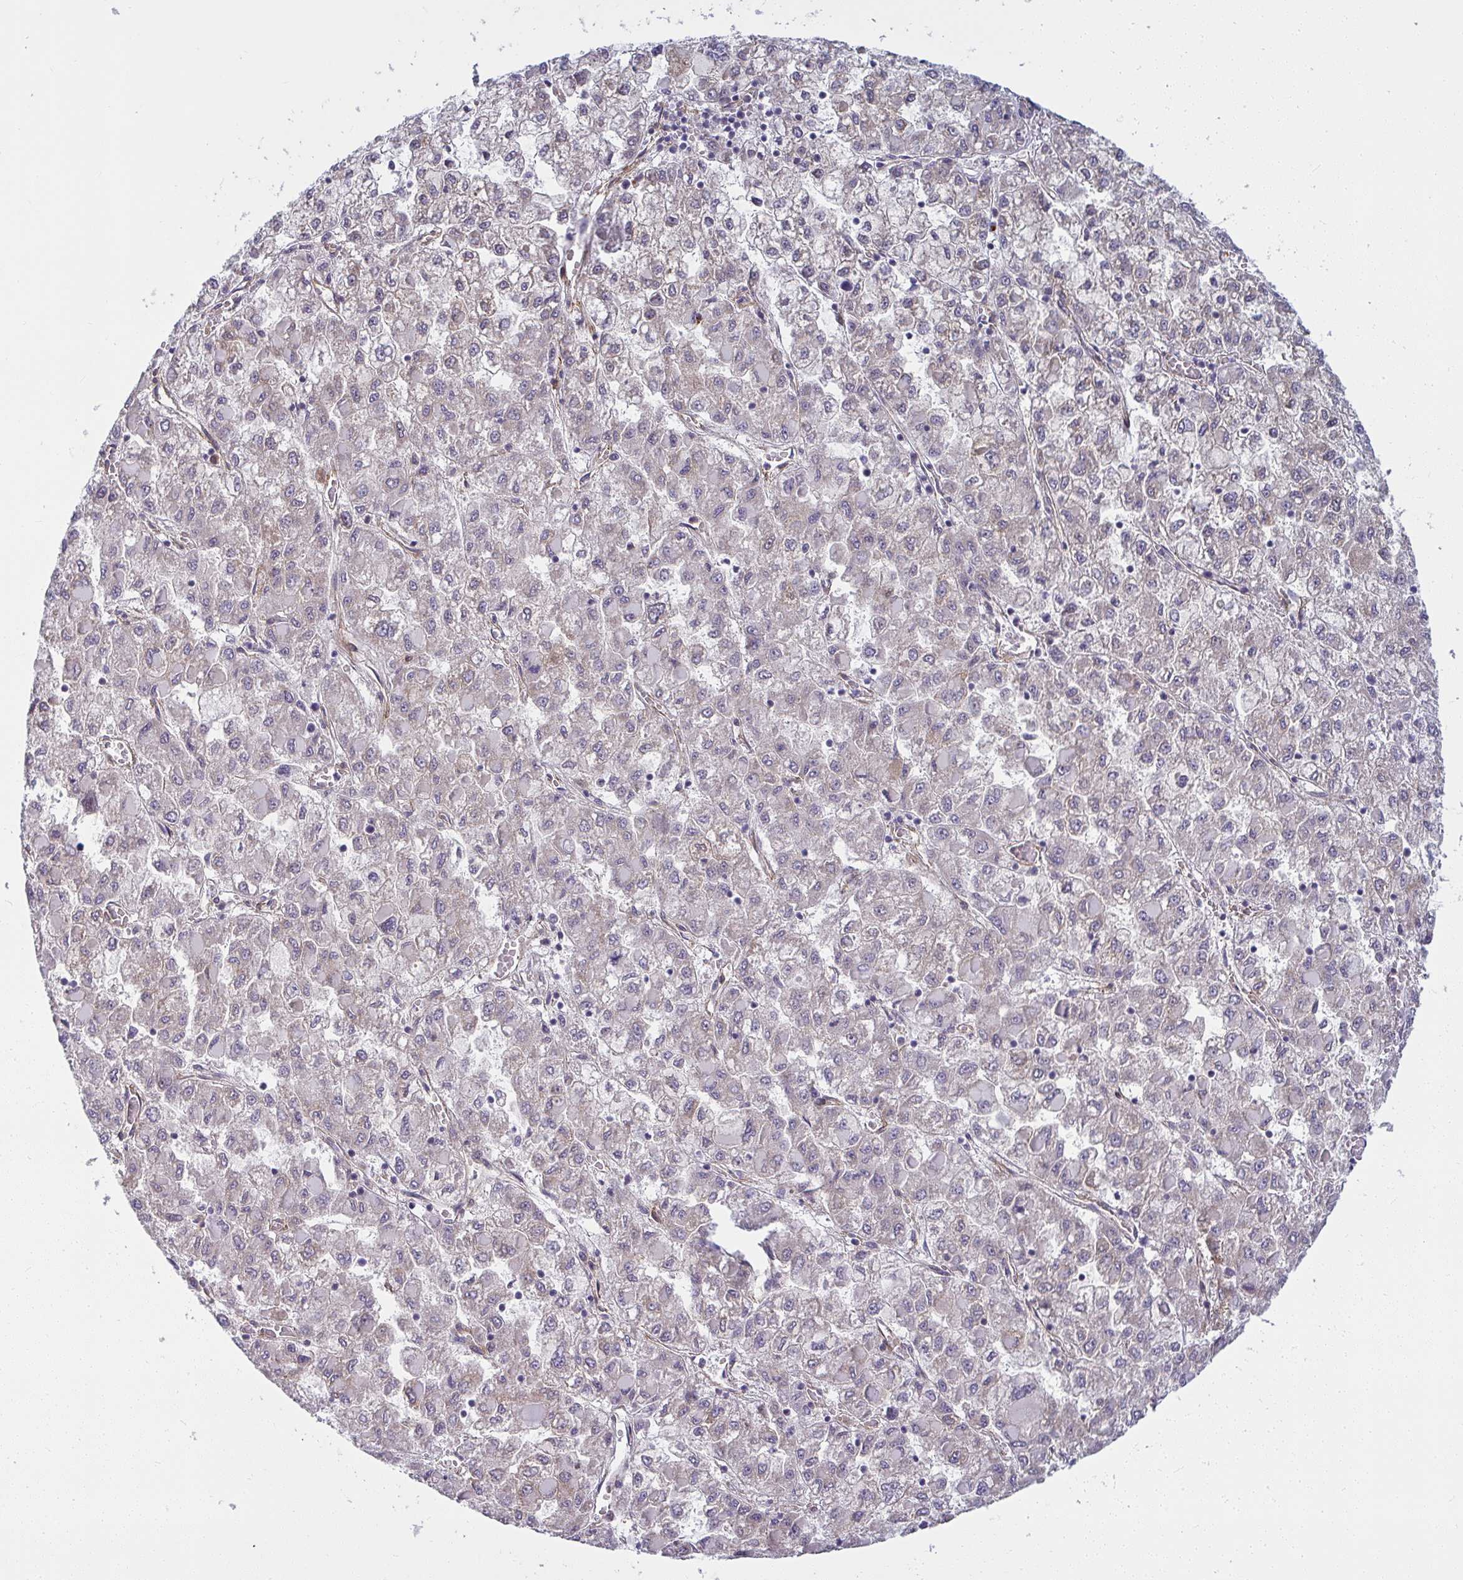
{"staining": {"intensity": "negative", "quantity": "none", "location": "none"}, "tissue": "liver cancer", "cell_type": "Tumor cells", "image_type": "cancer", "snomed": [{"axis": "morphology", "description": "Carcinoma, Hepatocellular, NOS"}, {"axis": "topography", "description": "Liver"}], "caption": "Immunohistochemical staining of liver cancer (hepatocellular carcinoma) reveals no significant expression in tumor cells.", "gene": "IFIT3", "patient": {"sex": "male", "age": 40}}